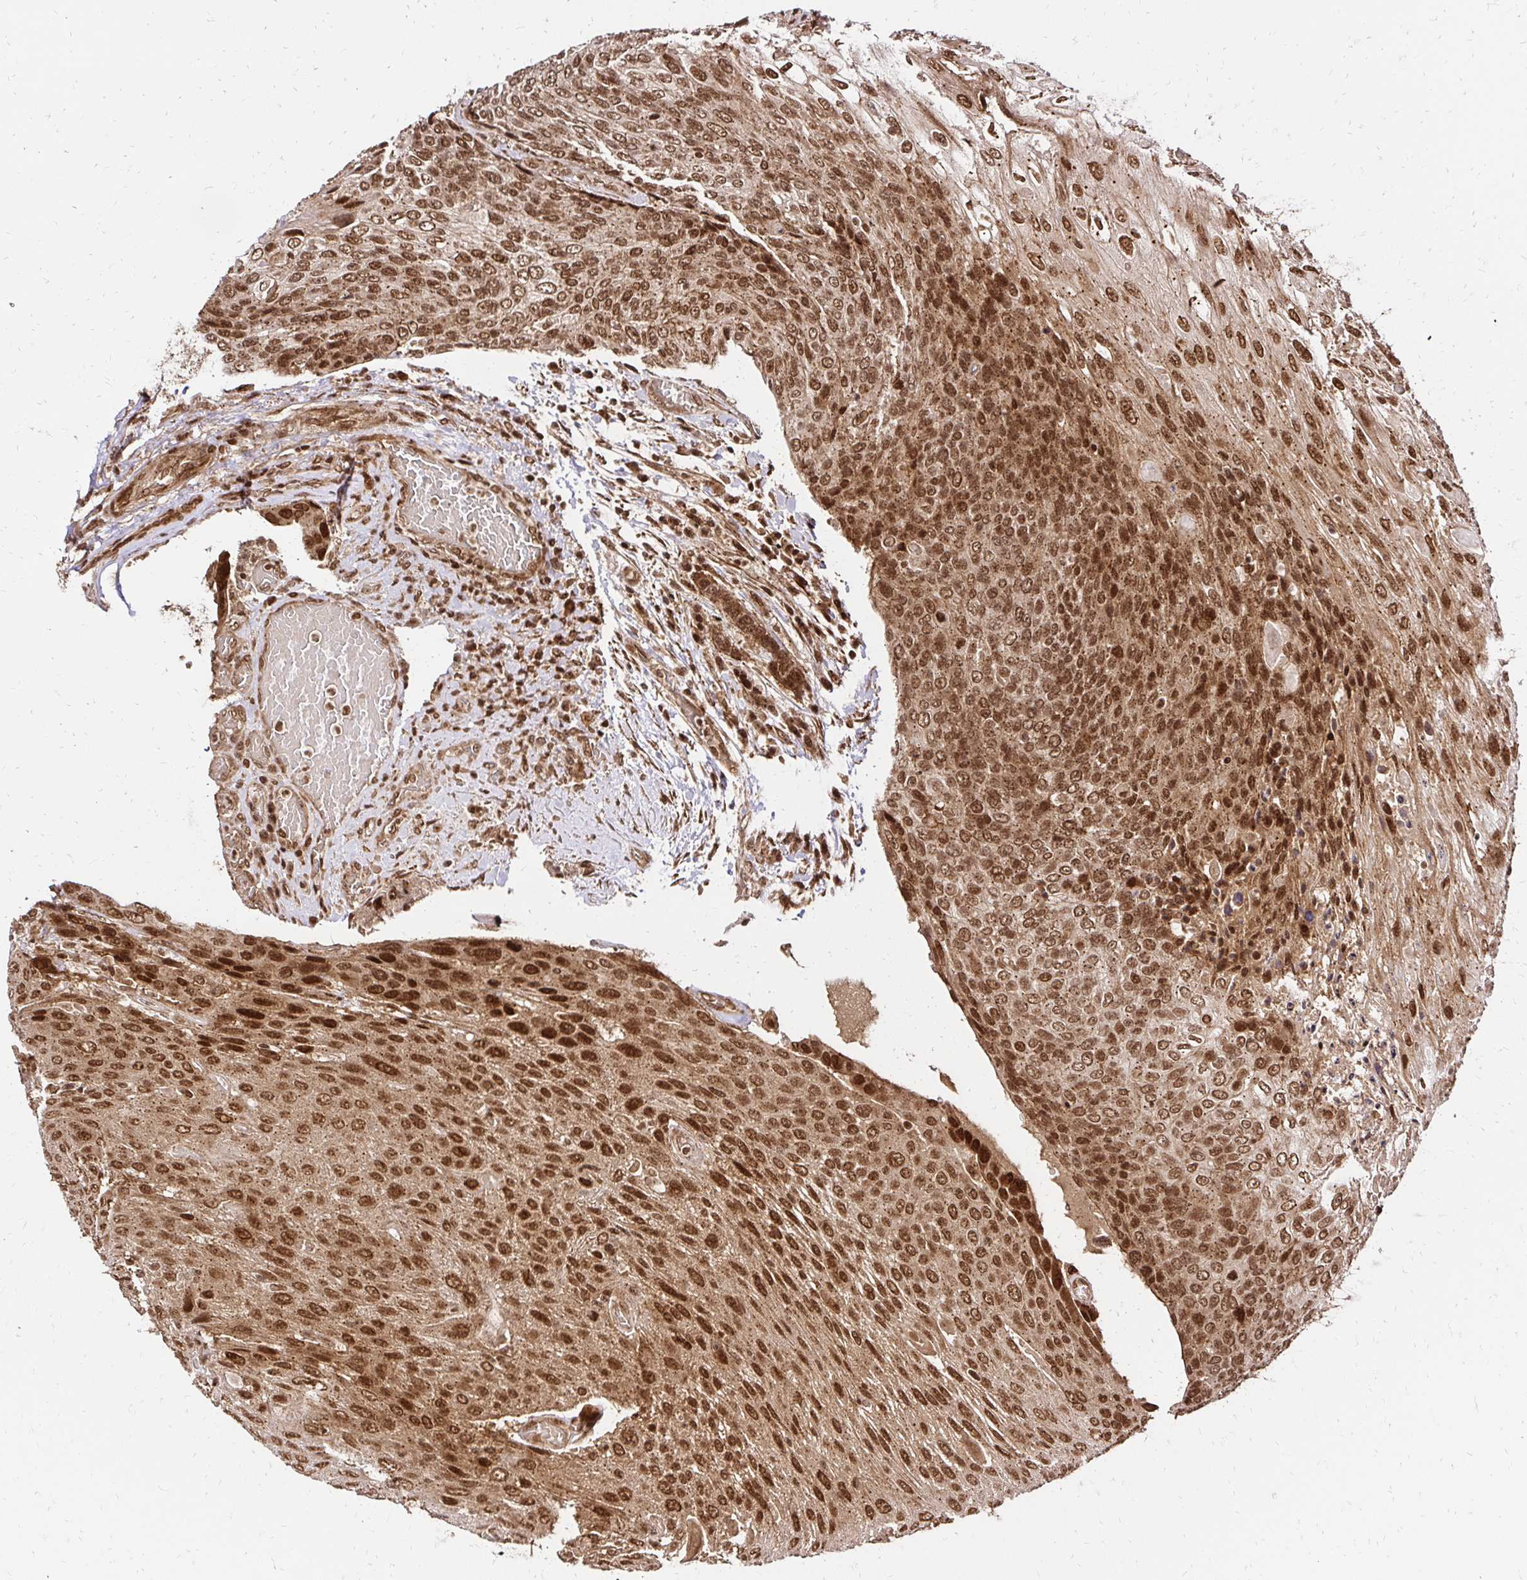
{"staining": {"intensity": "strong", "quantity": ">75%", "location": "cytoplasmic/membranous,nuclear"}, "tissue": "urothelial cancer", "cell_type": "Tumor cells", "image_type": "cancer", "snomed": [{"axis": "morphology", "description": "Urothelial carcinoma, High grade"}, {"axis": "topography", "description": "Urinary bladder"}], "caption": "Urothelial cancer stained for a protein reveals strong cytoplasmic/membranous and nuclear positivity in tumor cells. (Brightfield microscopy of DAB IHC at high magnification).", "gene": "GLYR1", "patient": {"sex": "female", "age": 70}}